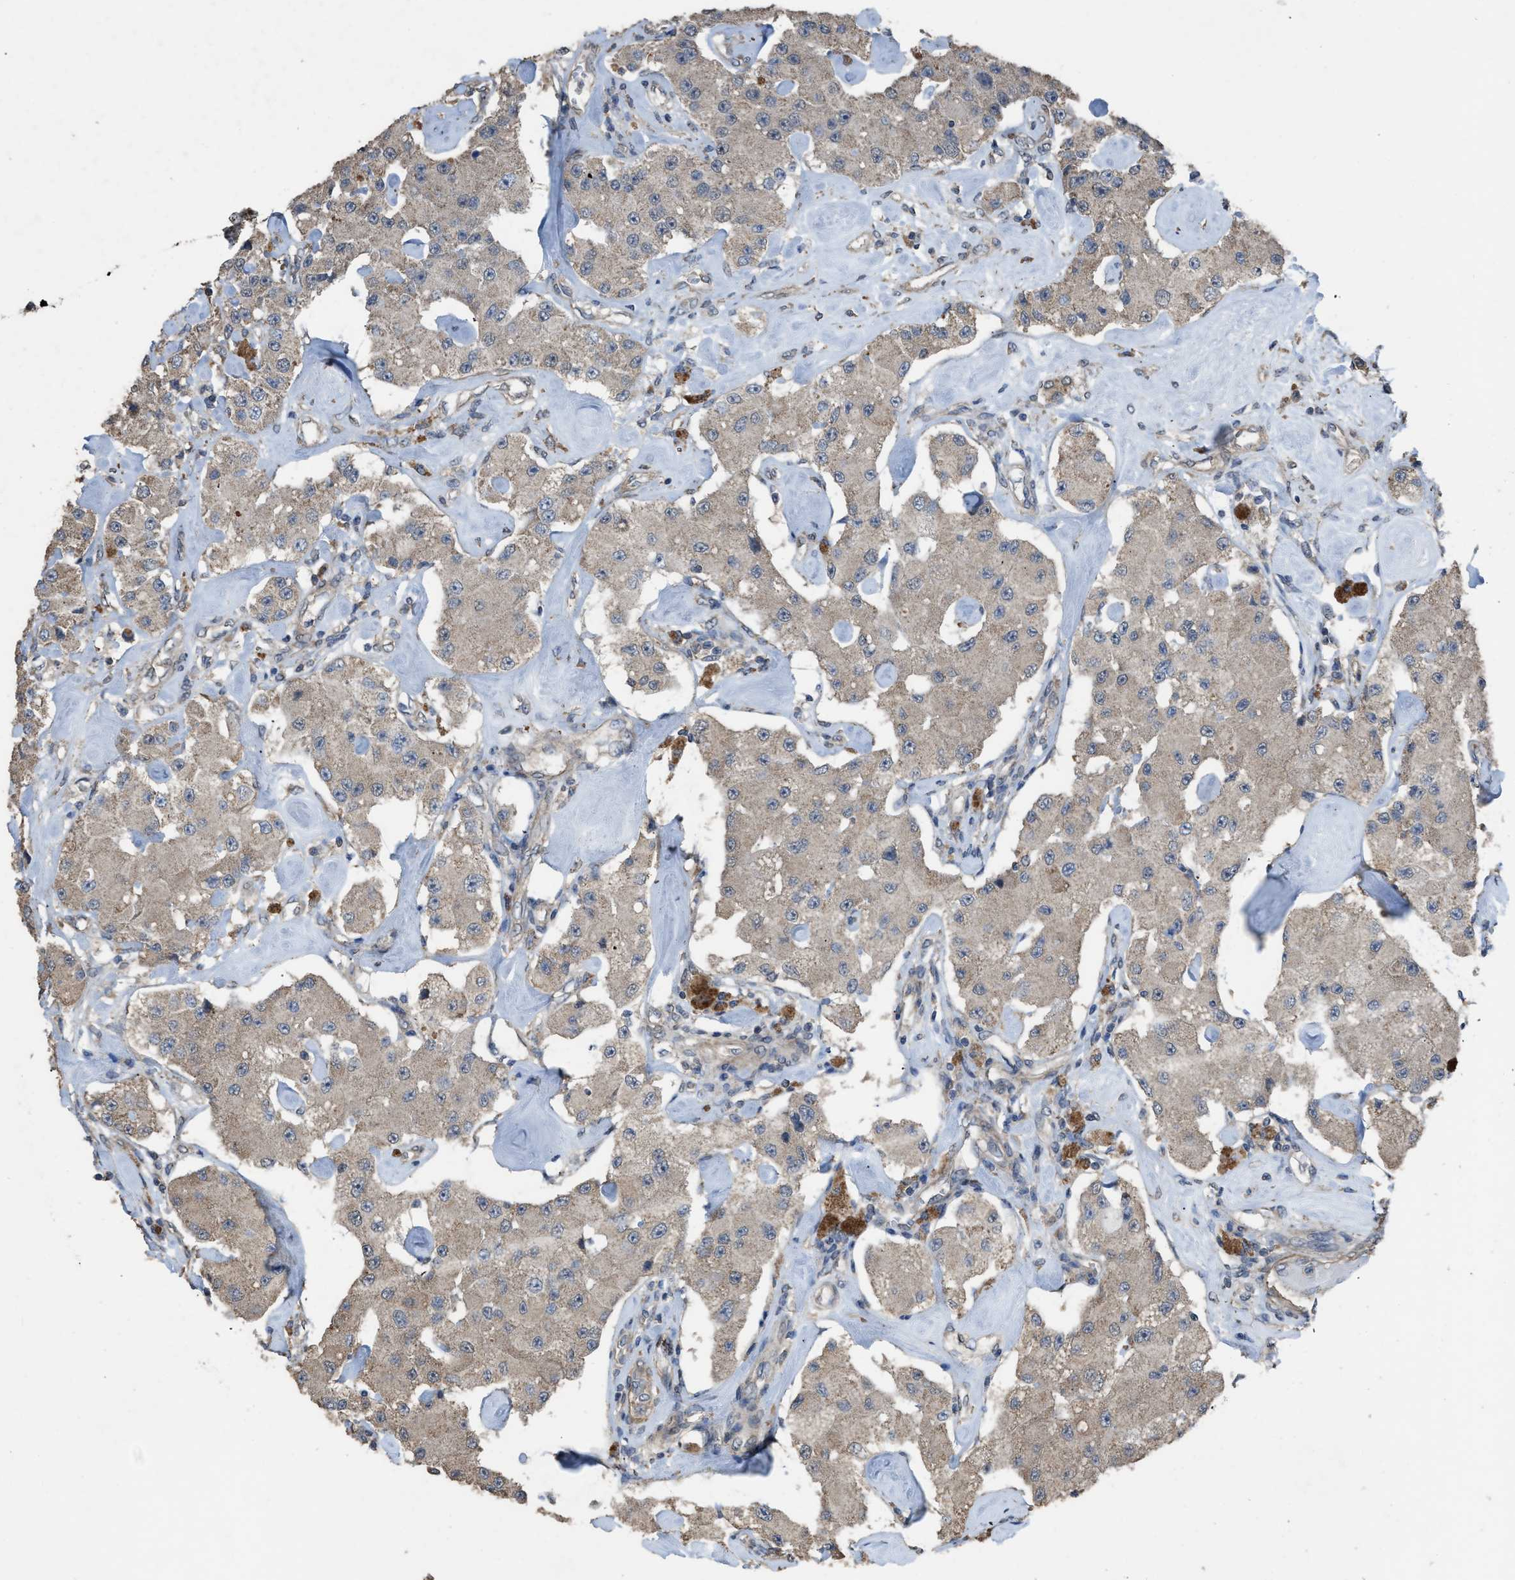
{"staining": {"intensity": "weak", "quantity": ">75%", "location": "cytoplasmic/membranous"}, "tissue": "carcinoid", "cell_type": "Tumor cells", "image_type": "cancer", "snomed": [{"axis": "morphology", "description": "Carcinoid, malignant, NOS"}, {"axis": "topography", "description": "Pancreas"}], "caption": "Immunohistochemistry (IHC) histopathology image of human carcinoid stained for a protein (brown), which reveals low levels of weak cytoplasmic/membranous positivity in about >75% of tumor cells.", "gene": "ARL6", "patient": {"sex": "male", "age": 41}}